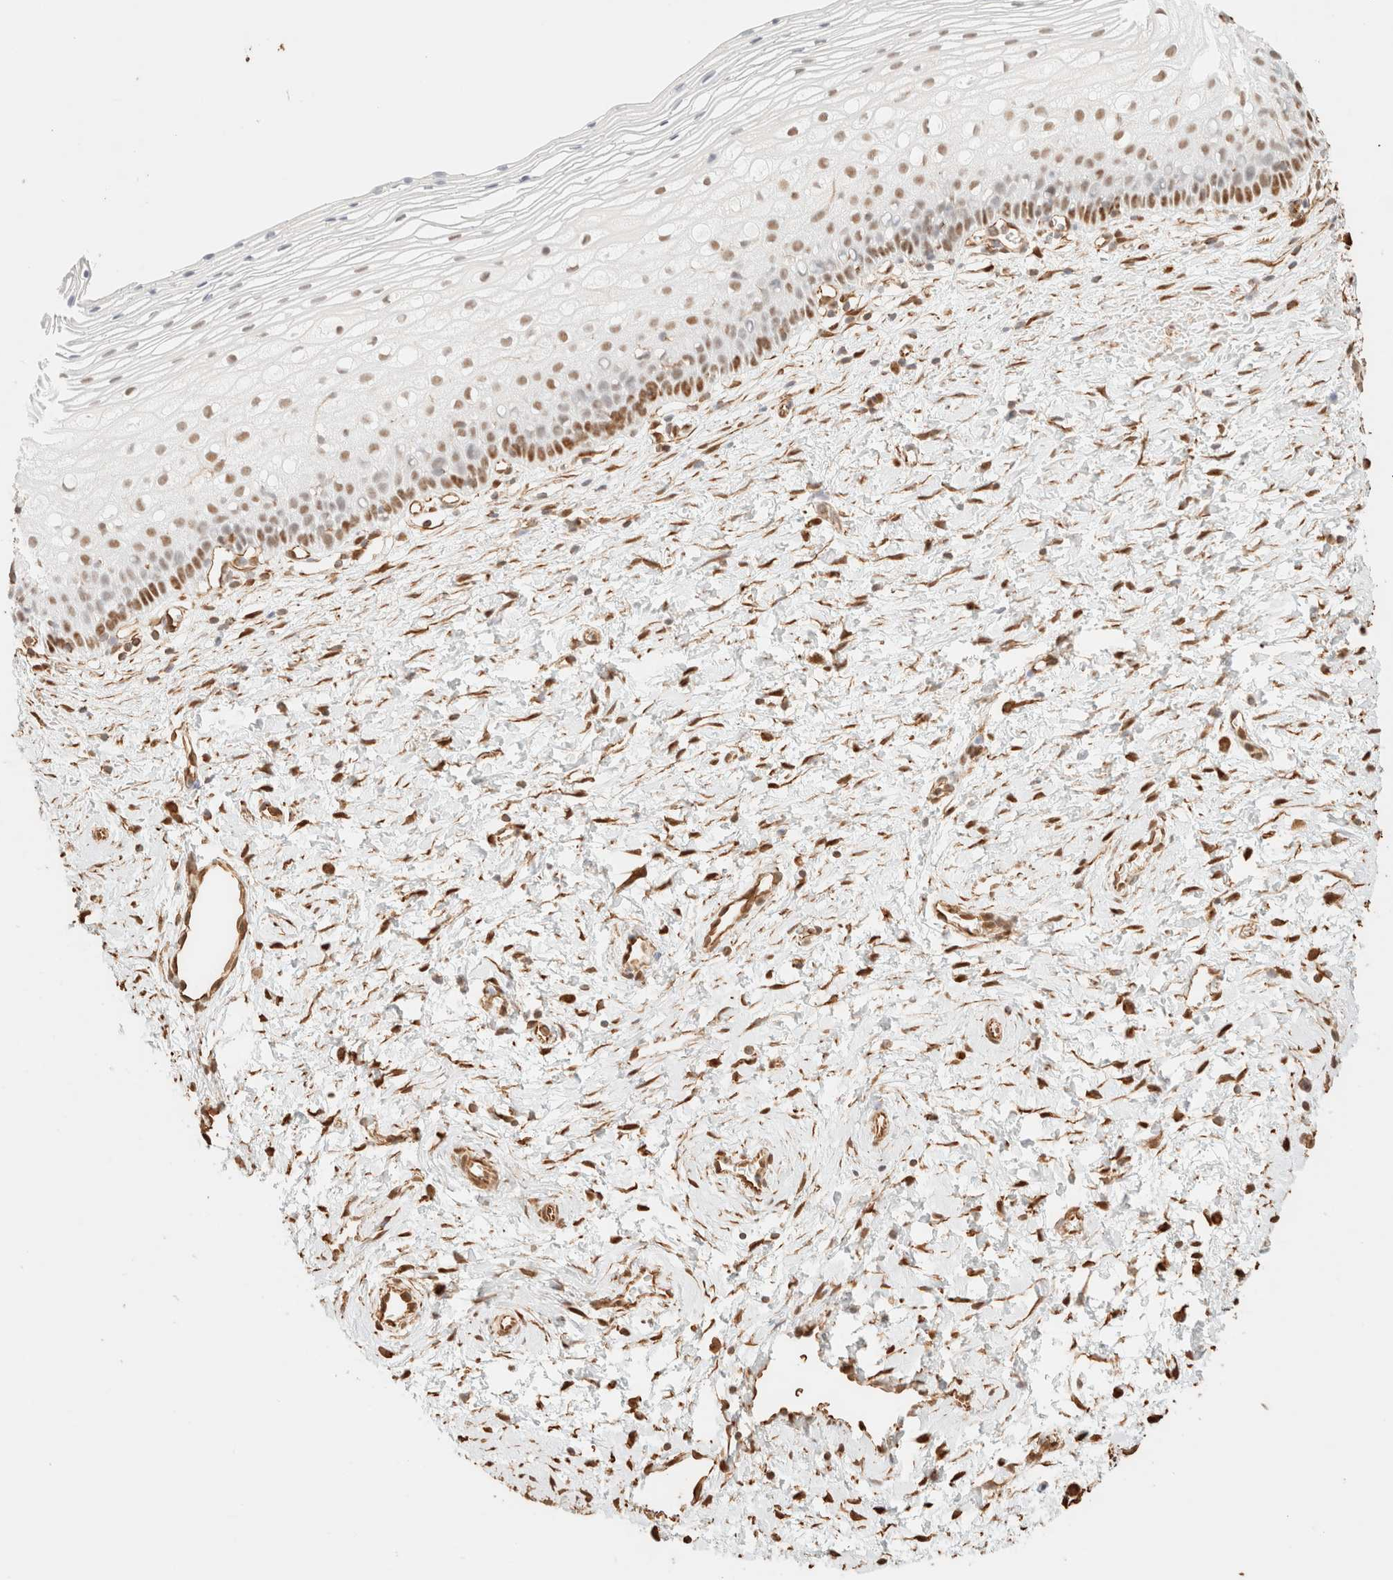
{"staining": {"intensity": "moderate", "quantity": "<25%", "location": "nuclear"}, "tissue": "cervix", "cell_type": "Squamous epithelial cells", "image_type": "normal", "snomed": [{"axis": "morphology", "description": "Normal tissue, NOS"}, {"axis": "topography", "description": "Cervix"}], "caption": "Immunohistochemical staining of normal human cervix reveals moderate nuclear protein expression in approximately <25% of squamous epithelial cells. The protein of interest is shown in brown color, while the nuclei are stained blue.", "gene": "ZSCAN18", "patient": {"sex": "female", "age": 72}}